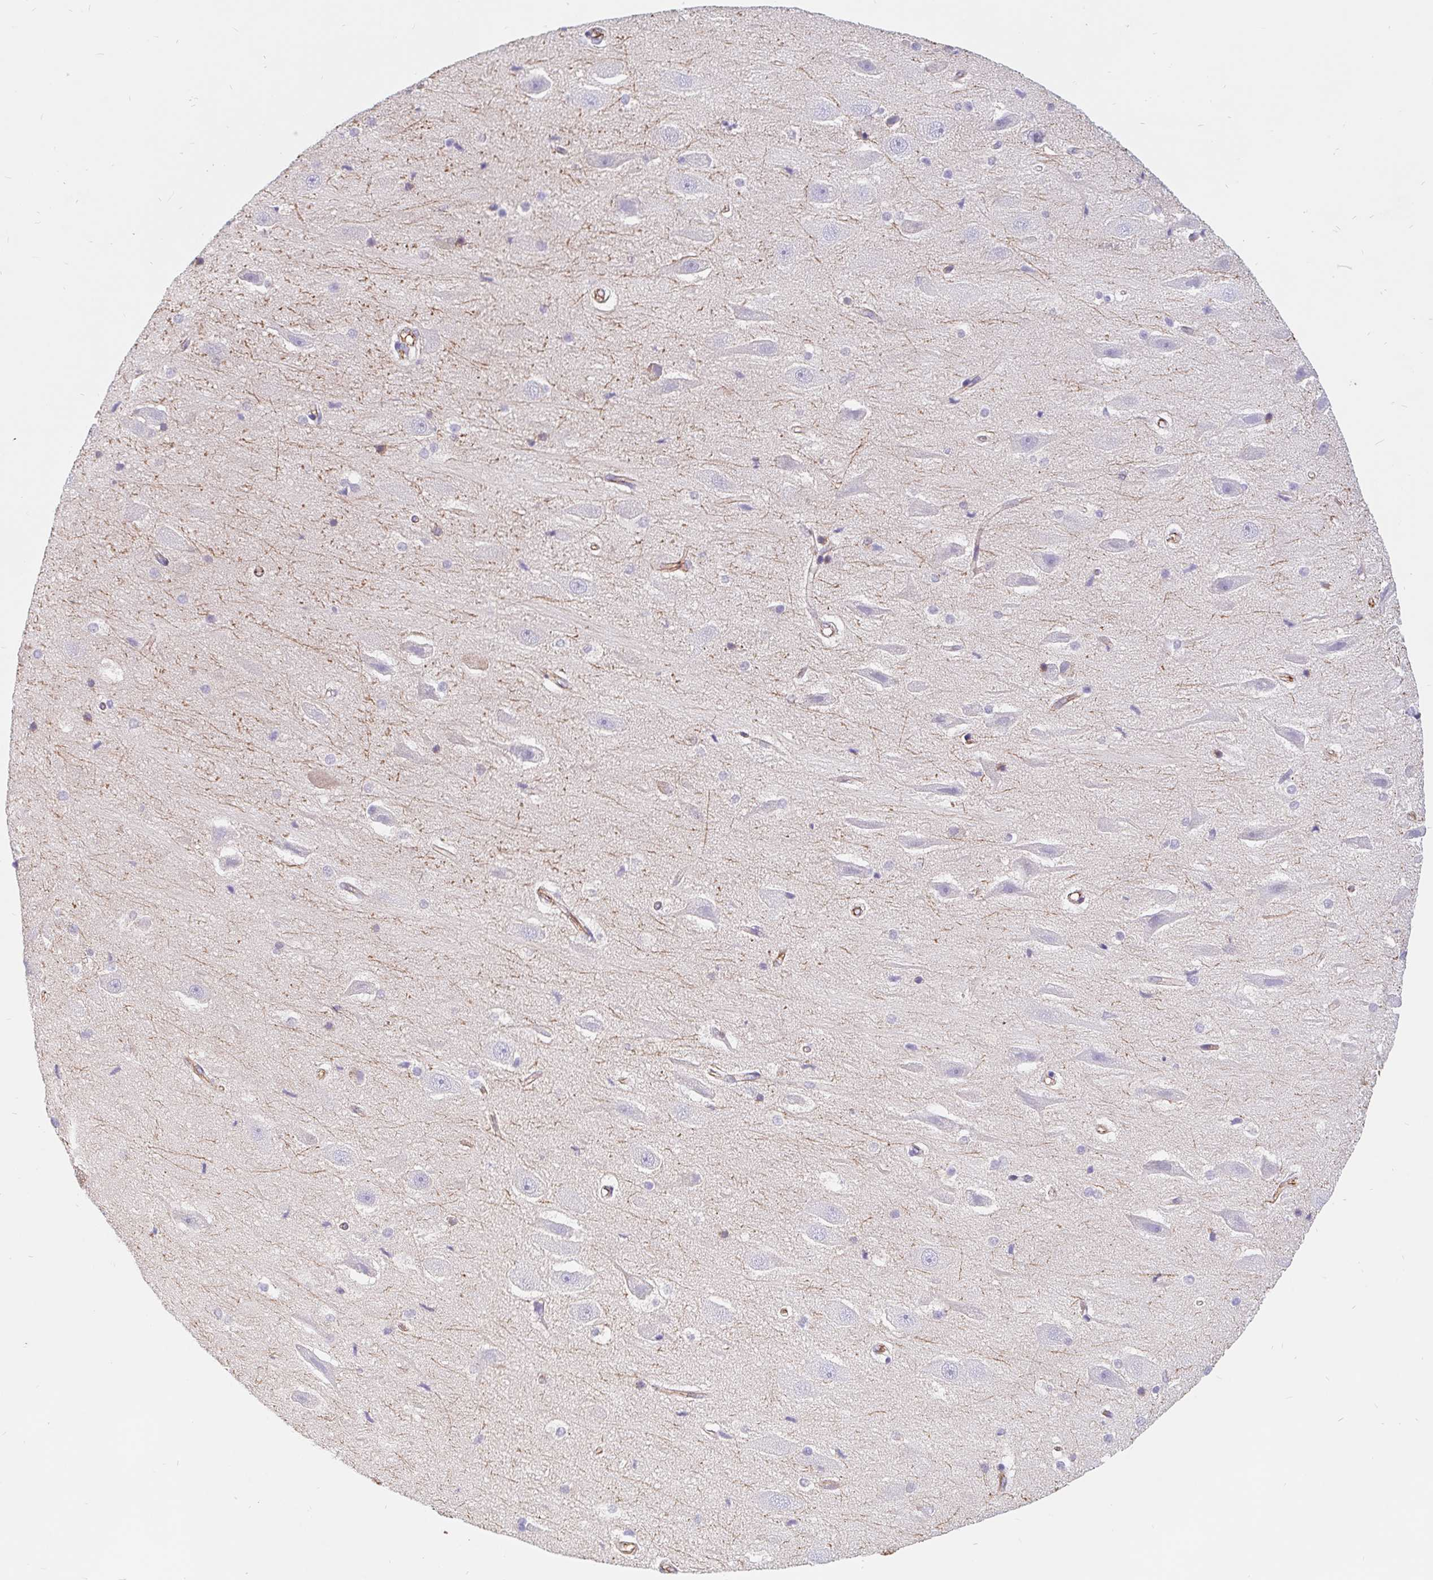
{"staining": {"intensity": "weak", "quantity": "25%-75%", "location": "cytoplasmic/membranous"}, "tissue": "hippocampus", "cell_type": "Glial cells", "image_type": "normal", "snomed": [{"axis": "morphology", "description": "Normal tissue, NOS"}, {"axis": "topography", "description": "Hippocampus"}], "caption": "The image demonstrates immunohistochemical staining of unremarkable hippocampus. There is weak cytoplasmic/membranous staining is appreciated in about 25%-75% of glial cells.", "gene": "LIMCH1", "patient": {"sex": "male", "age": 26}}